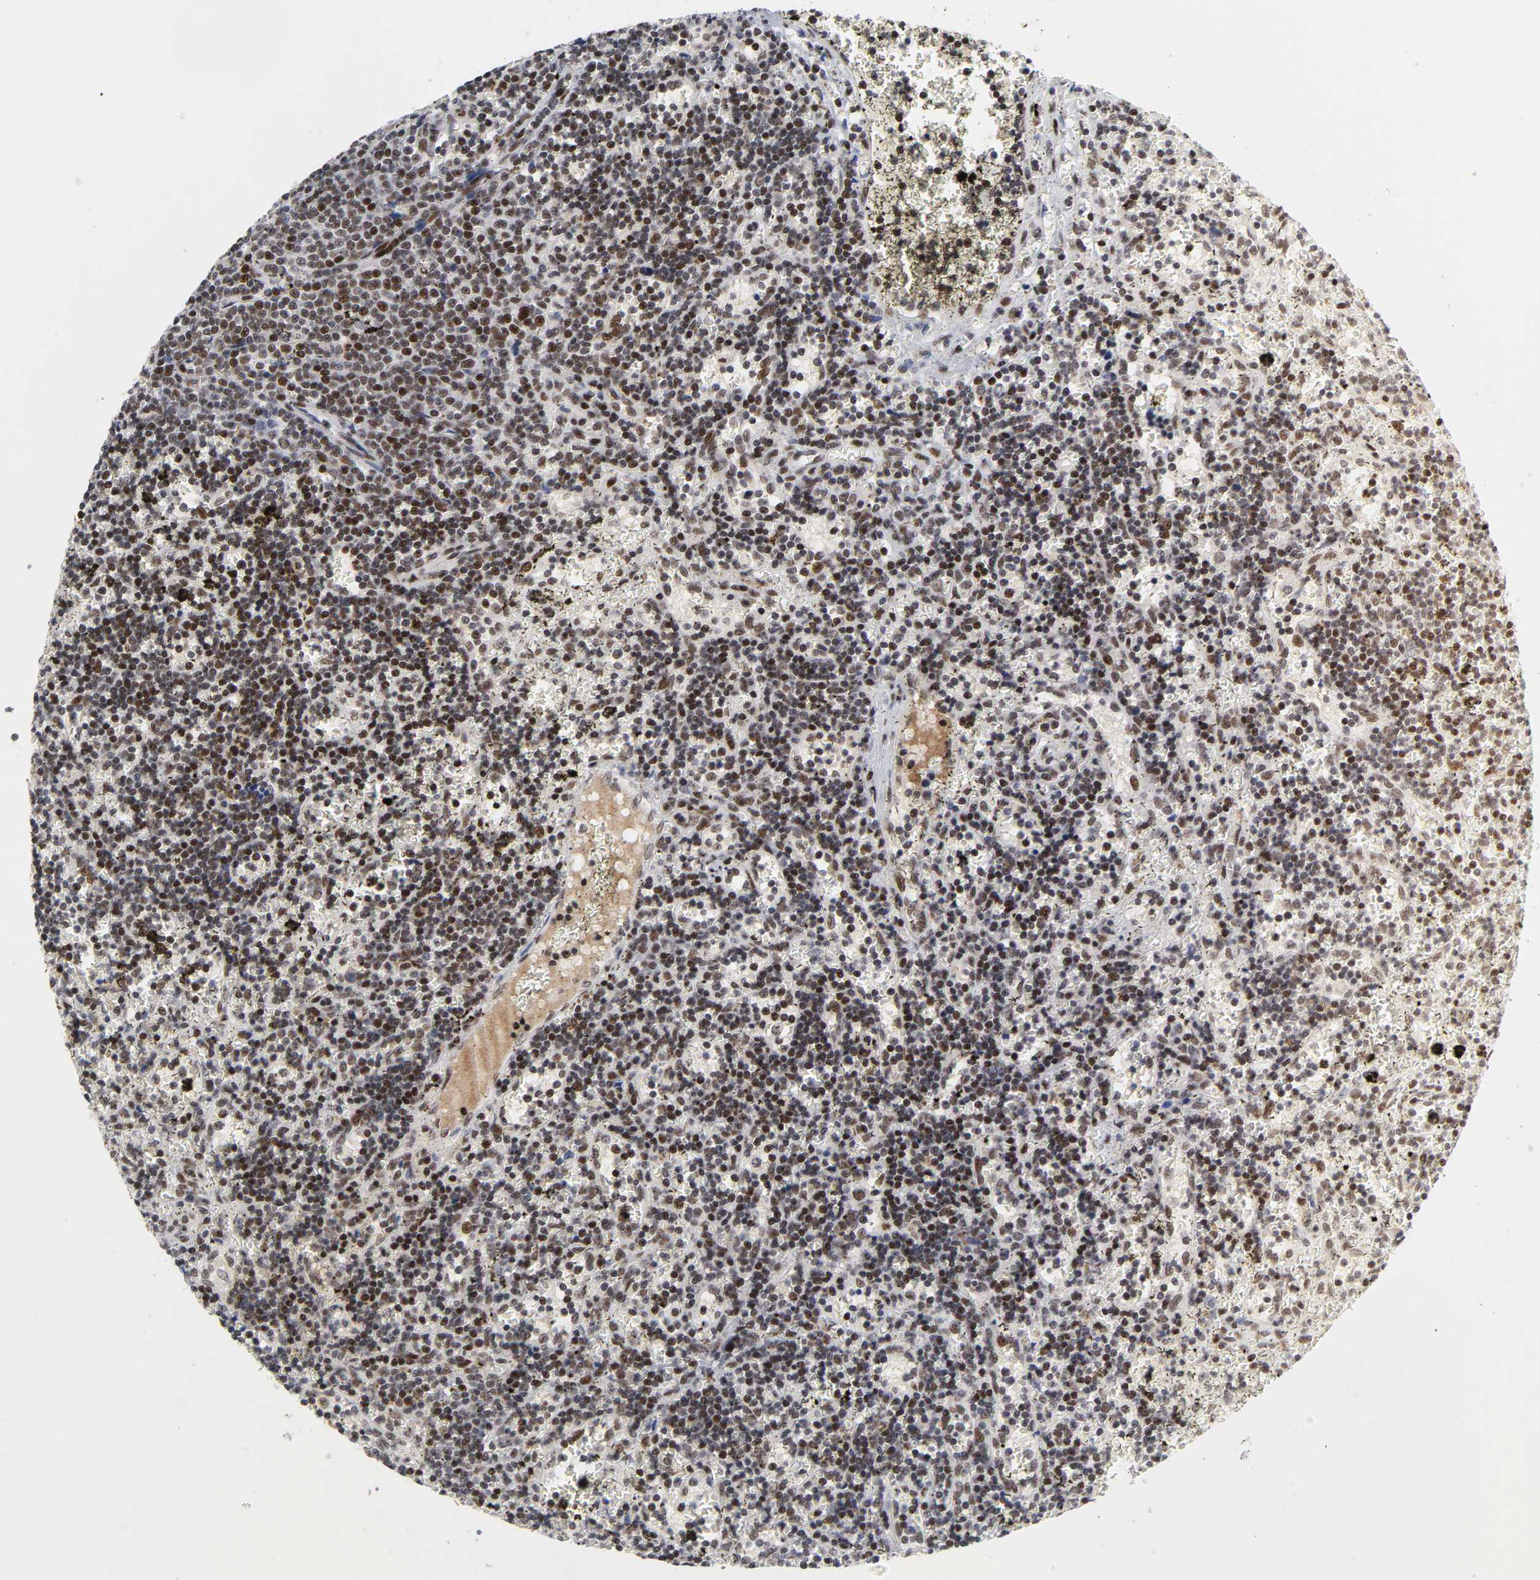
{"staining": {"intensity": "strong", "quantity": ">75%", "location": "nuclear"}, "tissue": "lymphoma", "cell_type": "Tumor cells", "image_type": "cancer", "snomed": [{"axis": "morphology", "description": "Malignant lymphoma, non-Hodgkin's type, Low grade"}, {"axis": "topography", "description": "Spleen"}], "caption": "Lymphoma stained with DAB (3,3'-diaminobenzidine) immunohistochemistry (IHC) reveals high levels of strong nuclear positivity in approximately >75% of tumor cells.", "gene": "CREBBP", "patient": {"sex": "male", "age": 60}}